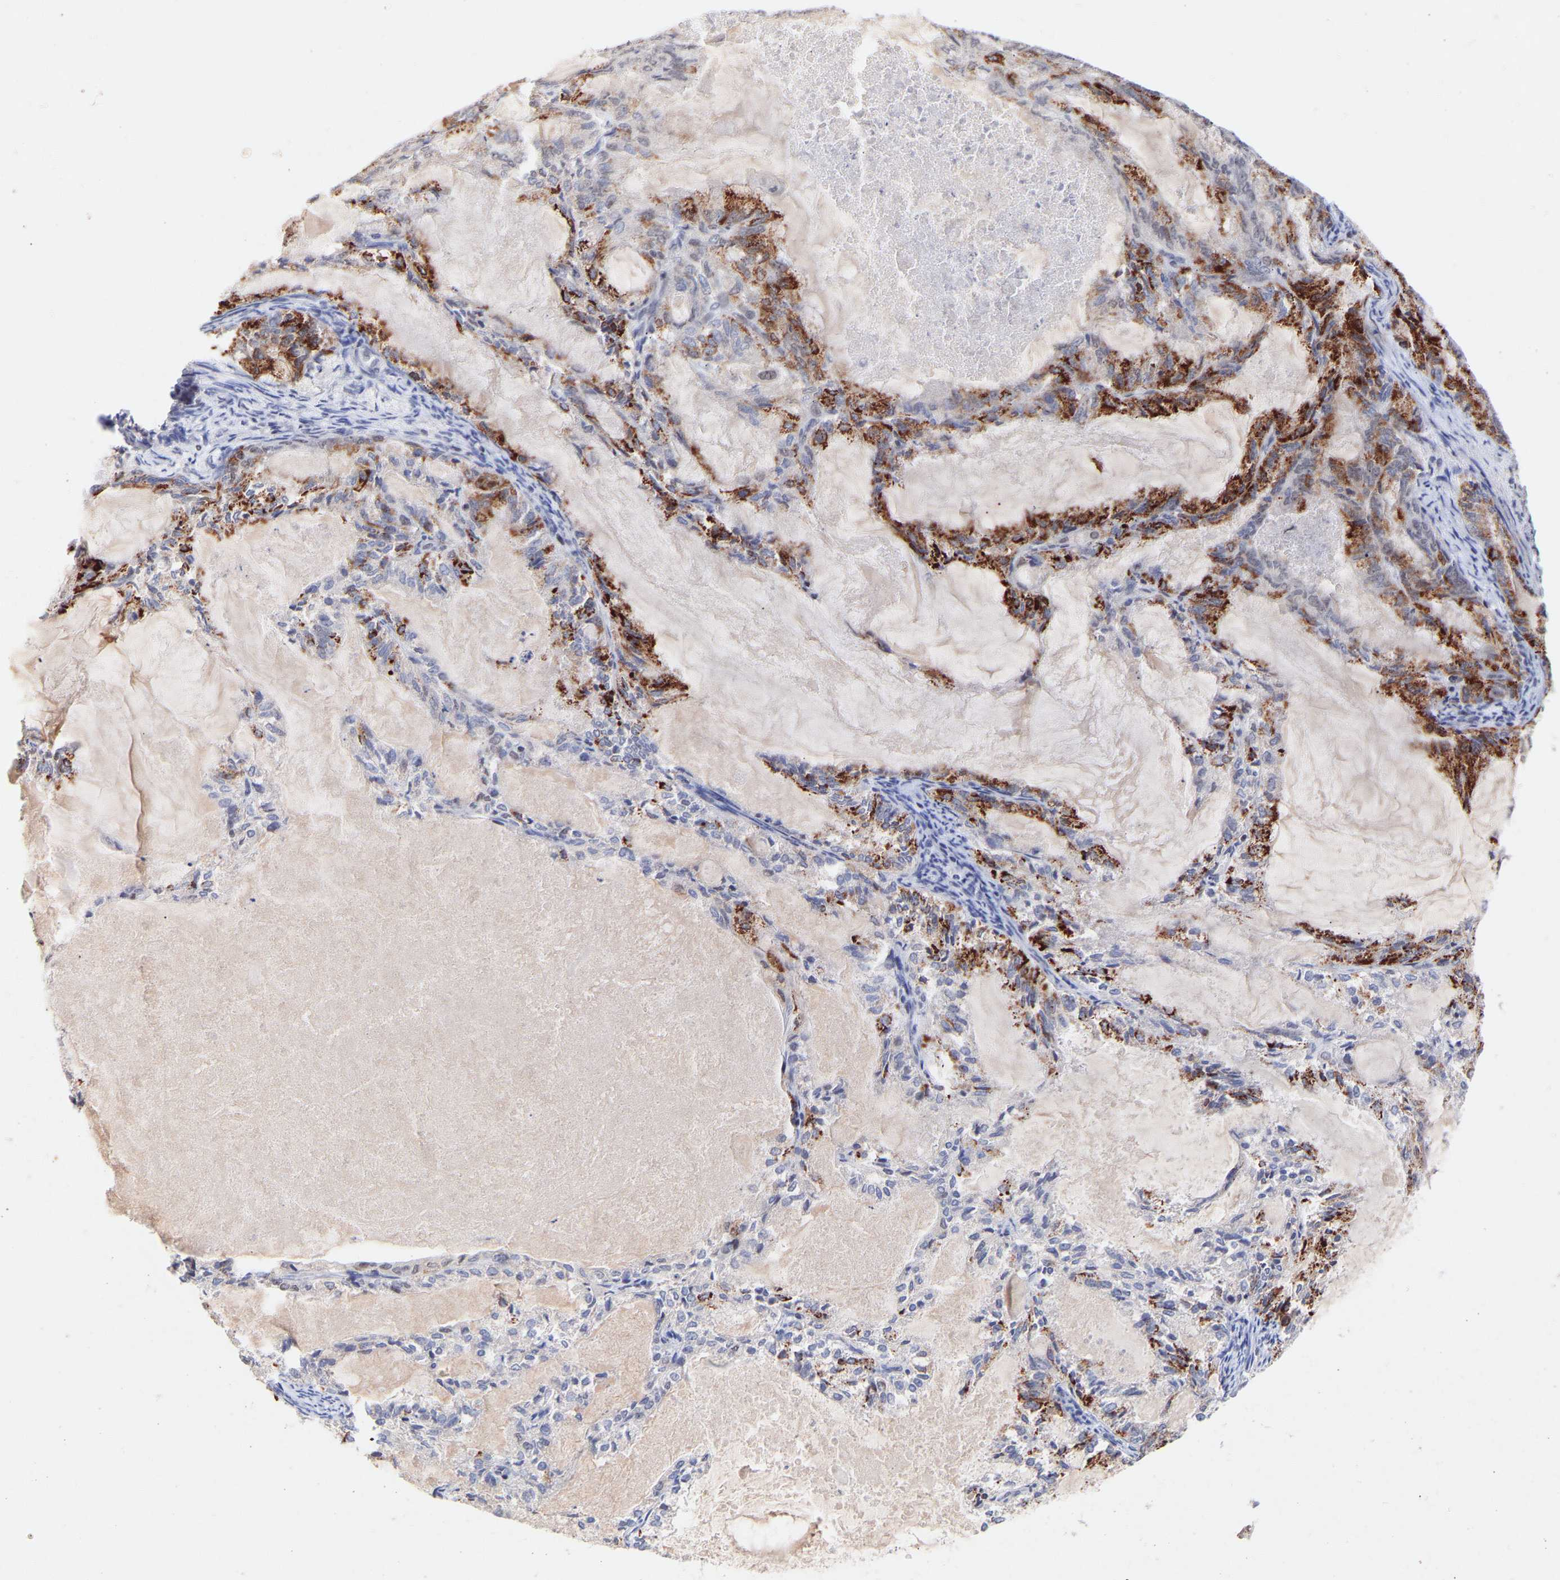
{"staining": {"intensity": "strong", "quantity": "25%-75%", "location": "cytoplasmic/membranous"}, "tissue": "endometrial cancer", "cell_type": "Tumor cells", "image_type": "cancer", "snomed": [{"axis": "morphology", "description": "Adenocarcinoma, NOS"}, {"axis": "topography", "description": "Endometrium"}], "caption": "IHC (DAB (3,3'-diaminobenzidine)) staining of adenocarcinoma (endometrial) shows strong cytoplasmic/membranous protein positivity in approximately 25%-75% of tumor cells.", "gene": "RBM15", "patient": {"sex": "female", "age": 86}}